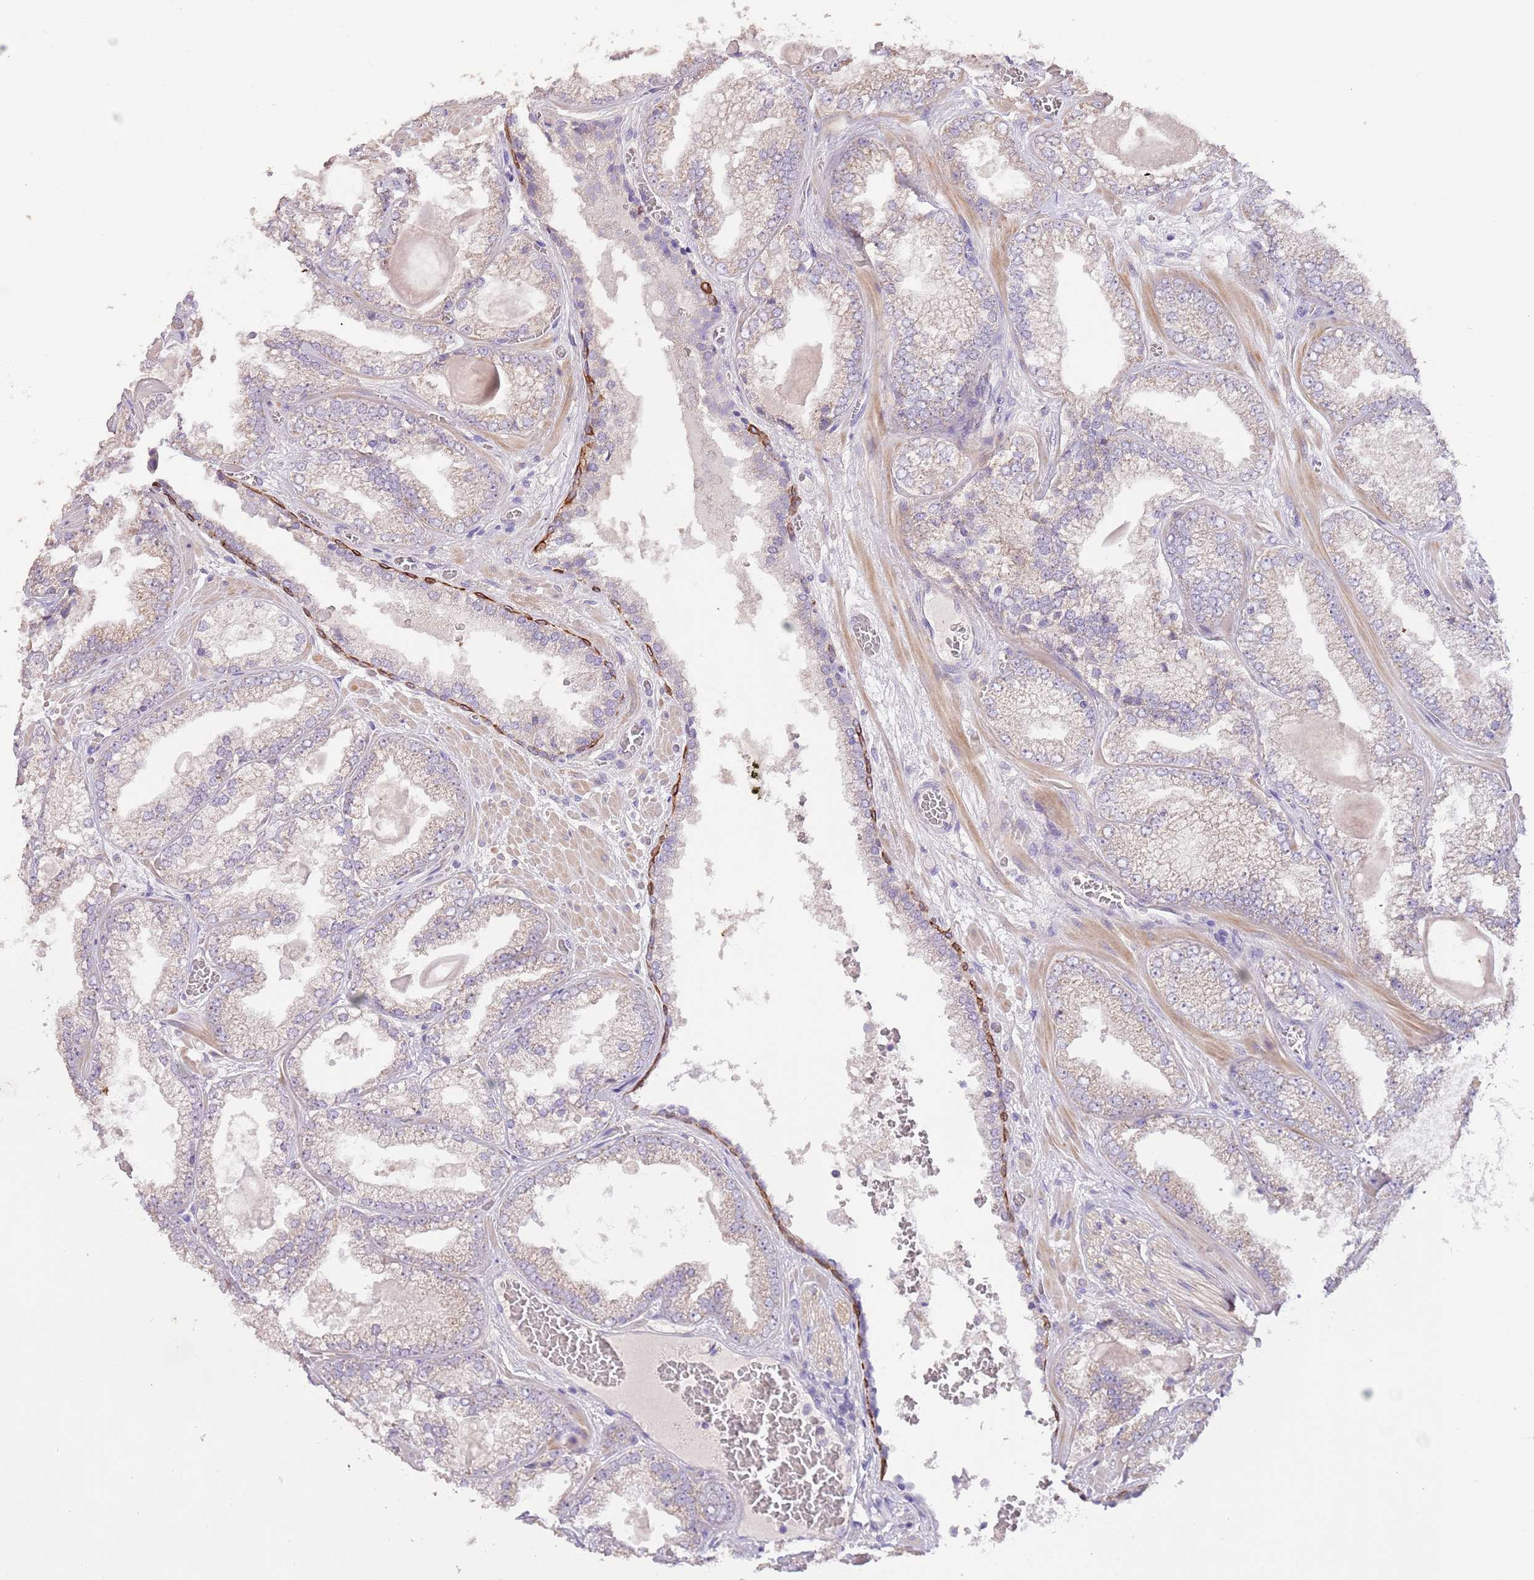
{"staining": {"intensity": "weak", "quantity": "<25%", "location": "cytoplasmic/membranous"}, "tissue": "prostate cancer", "cell_type": "Tumor cells", "image_type": "cancer", "snomed": [{"axis": "morphology", "description": "Adenocarcinoma, Low grade"}, {"axis": "topography", "description": "Prostate"}], "caption": "DAB immunohistochemical staining of human prostate cancer reveals no significant expression in tumor cells.", "gene": "ZNF658", "patient": {"sex": "male", "age": 57}}